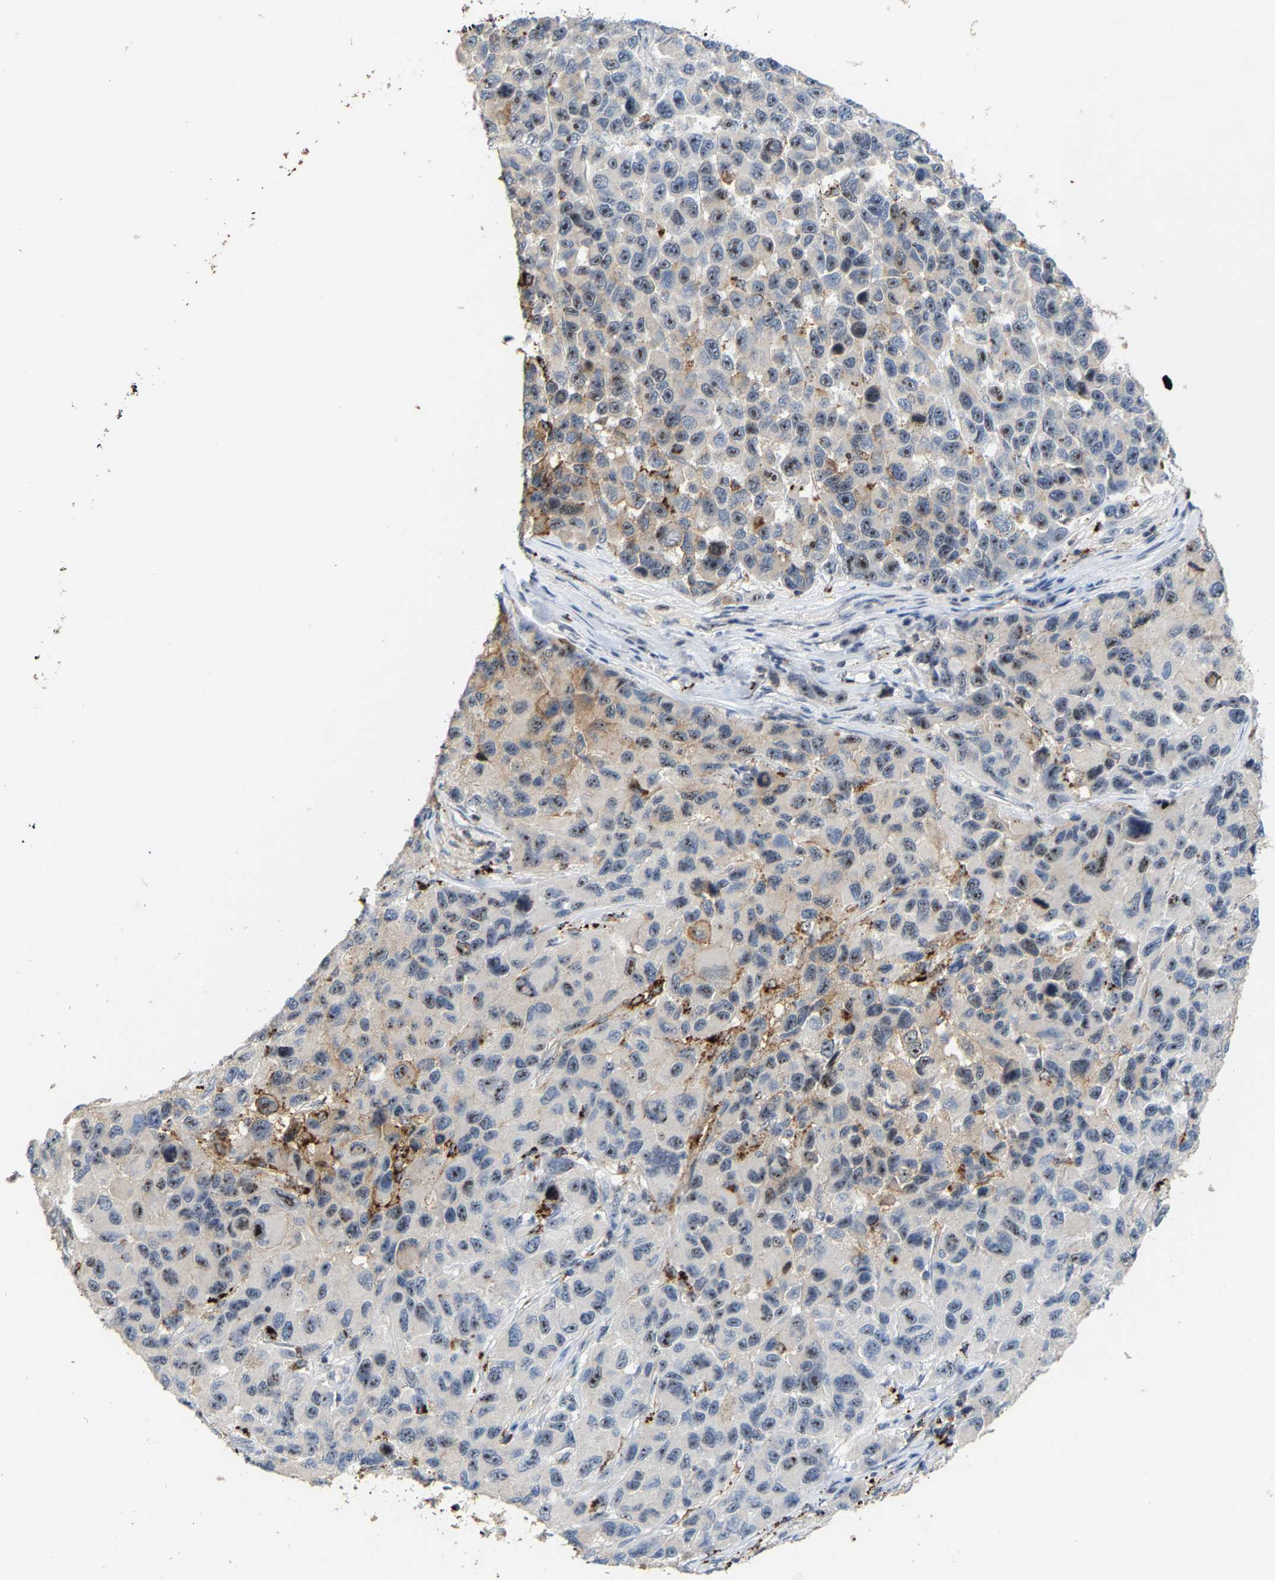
{"staining": {"intensity": "weak", "quantity": "25%-75%", "location": "nuclear"}, "tissue": "melanoma", "cell_type": "Tumor cells", "image_type": "cancer", "snomed": [{"axis": "morphology", "description": "Malignant melanoma, NOS"}, {"axis": "topography", "description": "Skin"}], "caption": "Protein expression analysis of malignant melanoma exhibits weak nuclear staining in about 25%-75% of tumor cells.", "gene": "NOP58", "patient": {"sex": "male", "age": 53}}